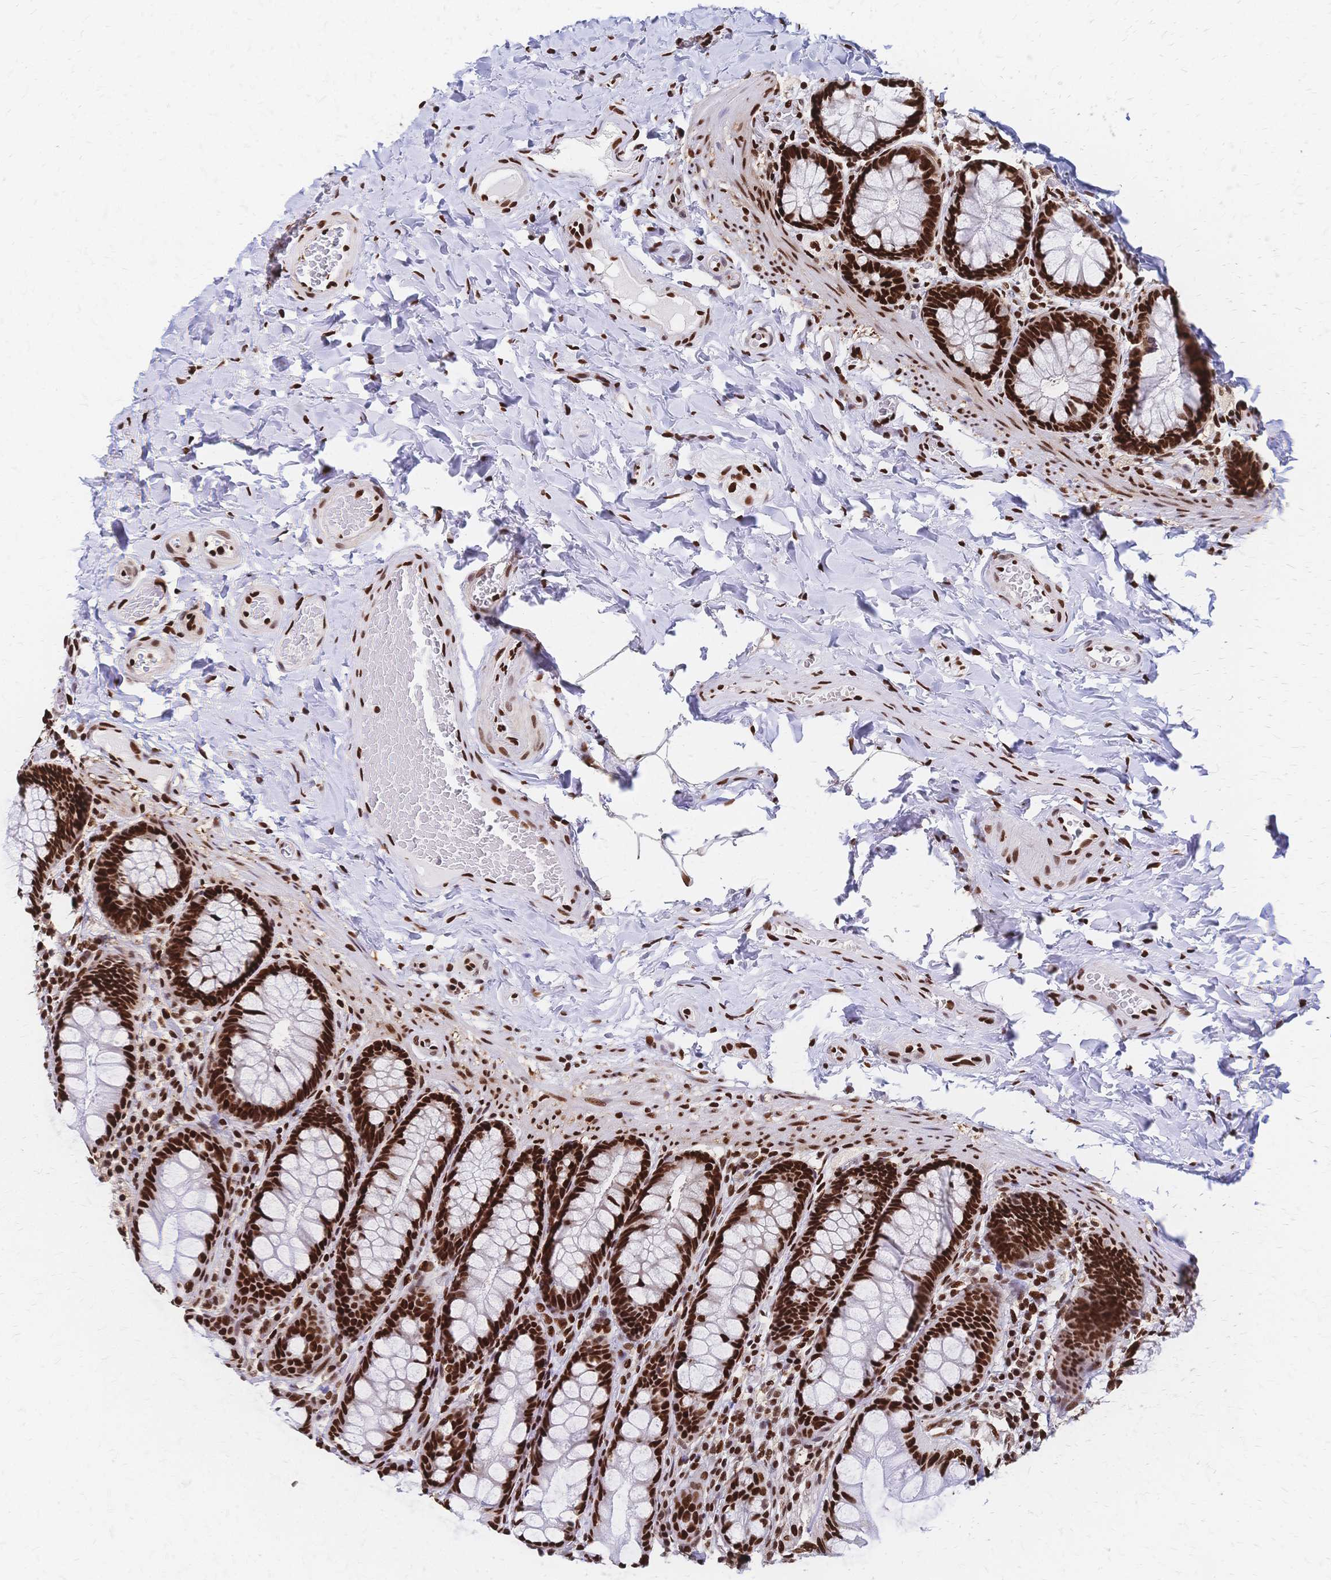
{"staining": {"intensity": "strong", "quantity": ">75%", "location": "nuclear"}, "tissue": "colon", "cell_type": "Endothelial cells", "image_type": "normal", "snomed": [{"axis": "morphology", "description": "Normal tissue, NOS"}, {"axis": "topography", "description": "Colon"}], "caption": "Protein staining exhibits strong nuclear expression in about >75% of endothelial cells in normal colon.", "gene": "HDGF", "patient": {"sex": "male", "age": 47}}